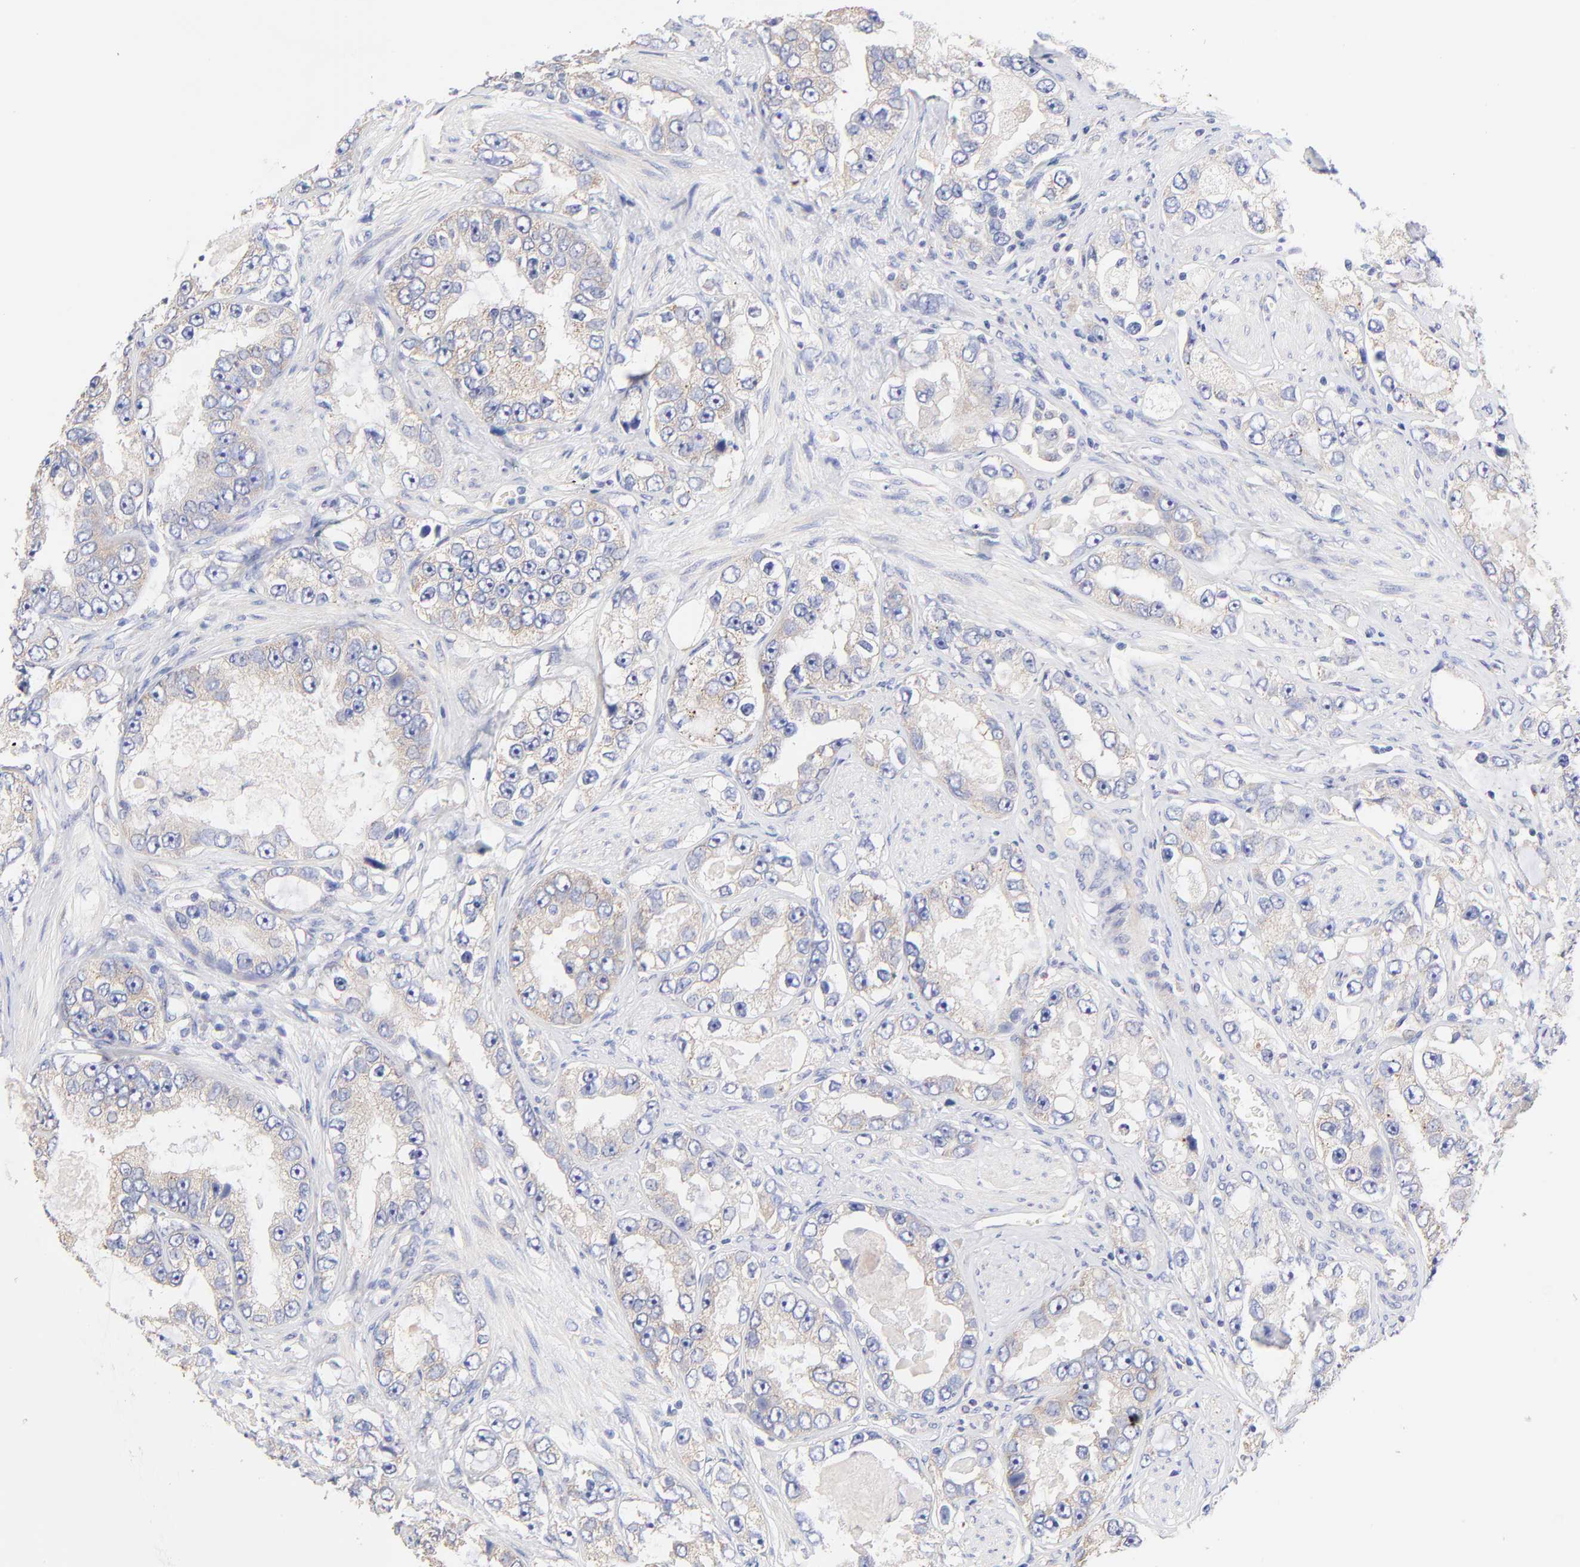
{"staining": {"intensity": "negative", "quantity": "none", "location": "none"}, "tissue": "prostate cancer", "cell_type": "Tumor cells", "image_type": "cancer", "snomed": [{"axis": "morphology", "description": "Adenocarcinoma, High grade"}, {"axis": "topography", "description": "Prostate"}], "caption": "The photomicrograph exhibits no staining of tumor cells in high-grade adenocarcinoma (prostate). (IHC, brightfield microscopy, high magnification).", "gene": "TNFRSF13C", "patient": {"sex": "male", "age": 63}}